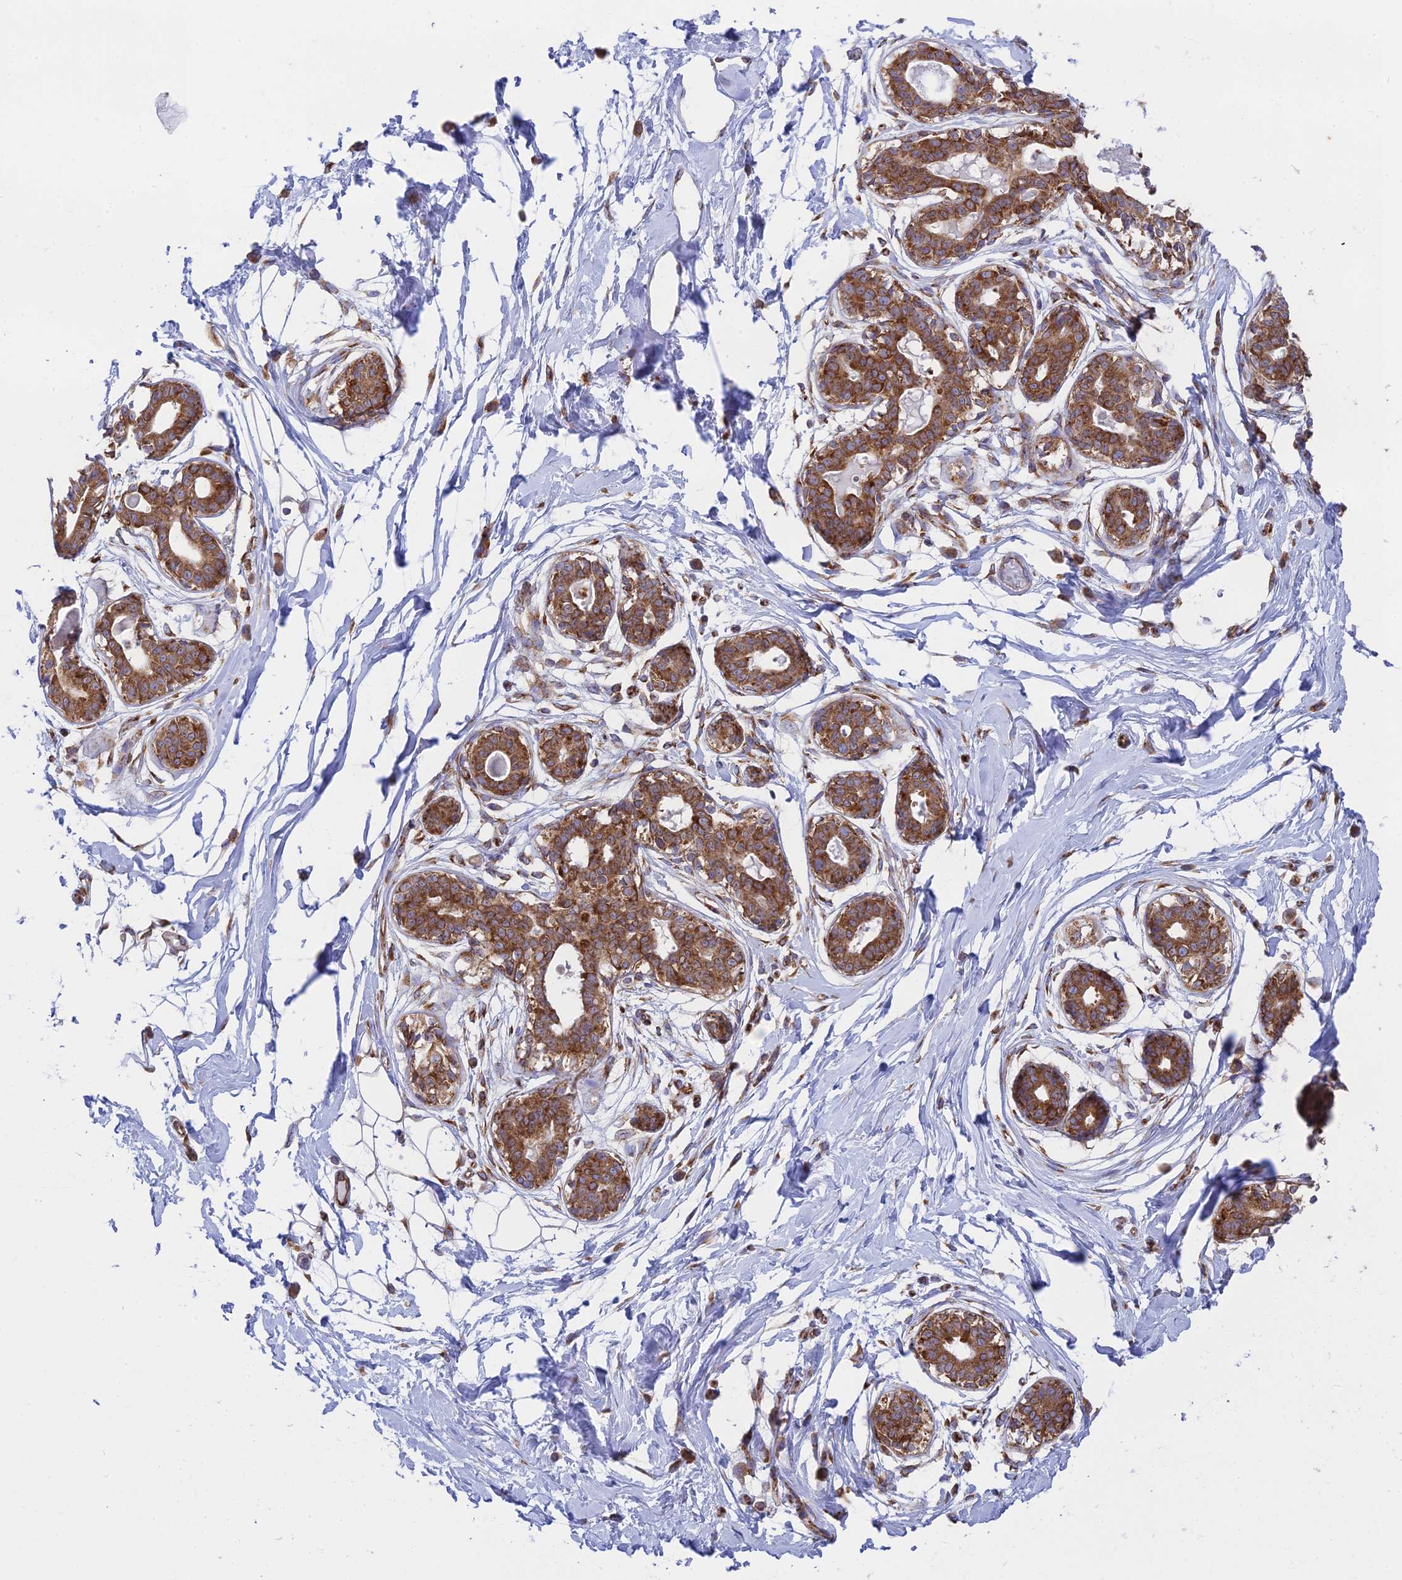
{"staining": {"intensity": "negative", "quantity": "none", "location": "none"}, "tissue": "breast", "cell_type": "Adipocytes", "image_type": "normal", "snomed": [{"axis": "morphology", "description": "Normal tissue, NOS"}, {"axis": "topography", "description": "Breast"}], "caption": "There is no significant positivity in adipocytes of breast. (DAB immunohistochemistry (IHC), high magnification).", "gene": "CCDC69", "patient": {"sex": "female", "age": 45}}